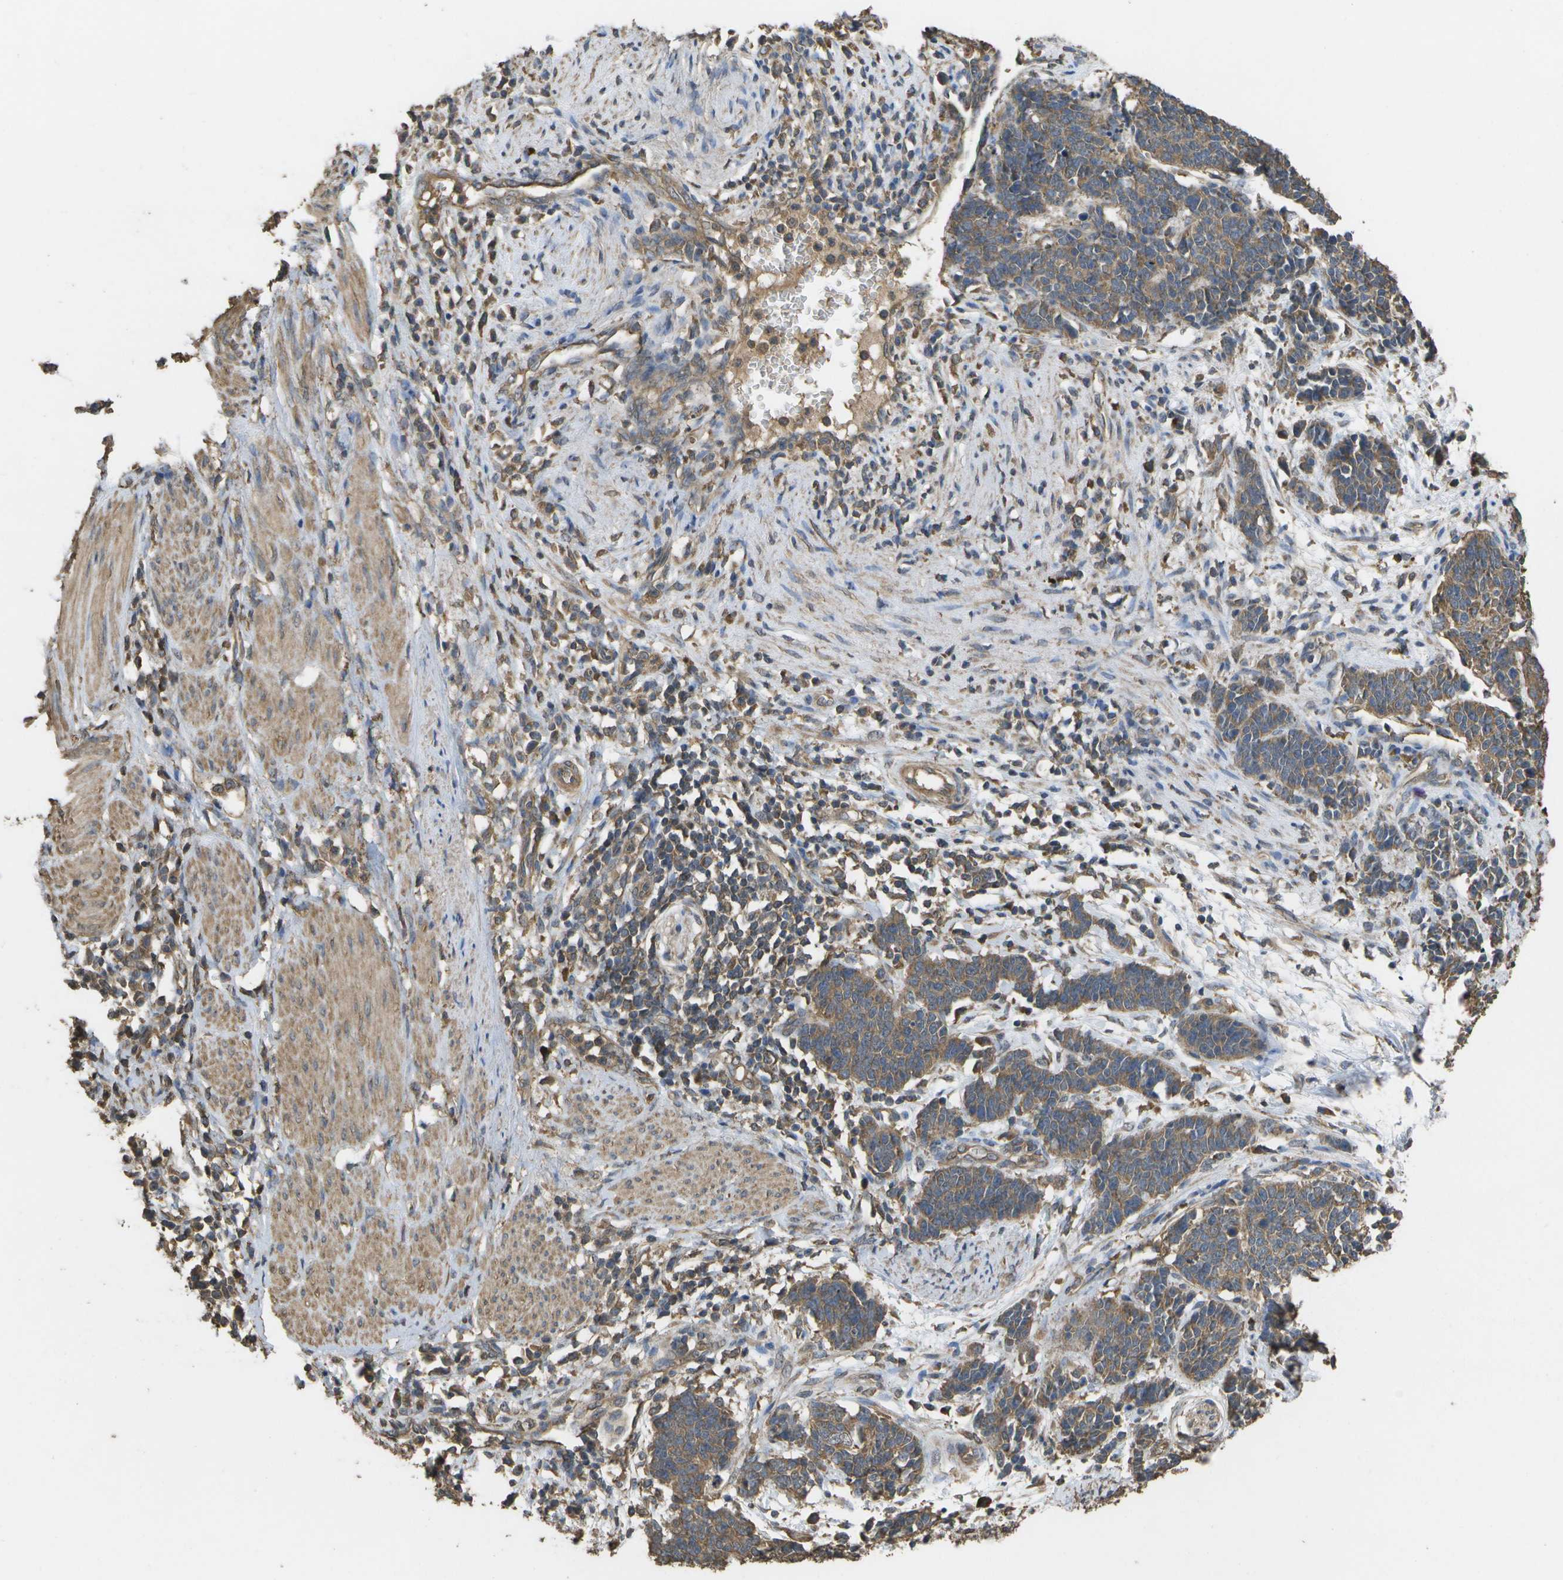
{"staining": {"intensity": "moderate", "quantity": ">75%", "location": "cytoplasmic/membranous"}, "tissue": "cervical cancer", "cell_type": "Tumor cells", "image_type": "cancer", "snomed": [{"axis": "morphology", "description": "Squamous cell carcinoma, NOS"}, {"axis": "topography", "description": "Cervix"}], "caption": "Immunohistochemical staining of squamous cell carcinoma (cervical) demonstrates medium levels of moderate cytoplasmic/membranous protein expression in approximately >75% of tumor cells.", "gene": "SACS", "patient": {"sex": "female", "age": 35}}